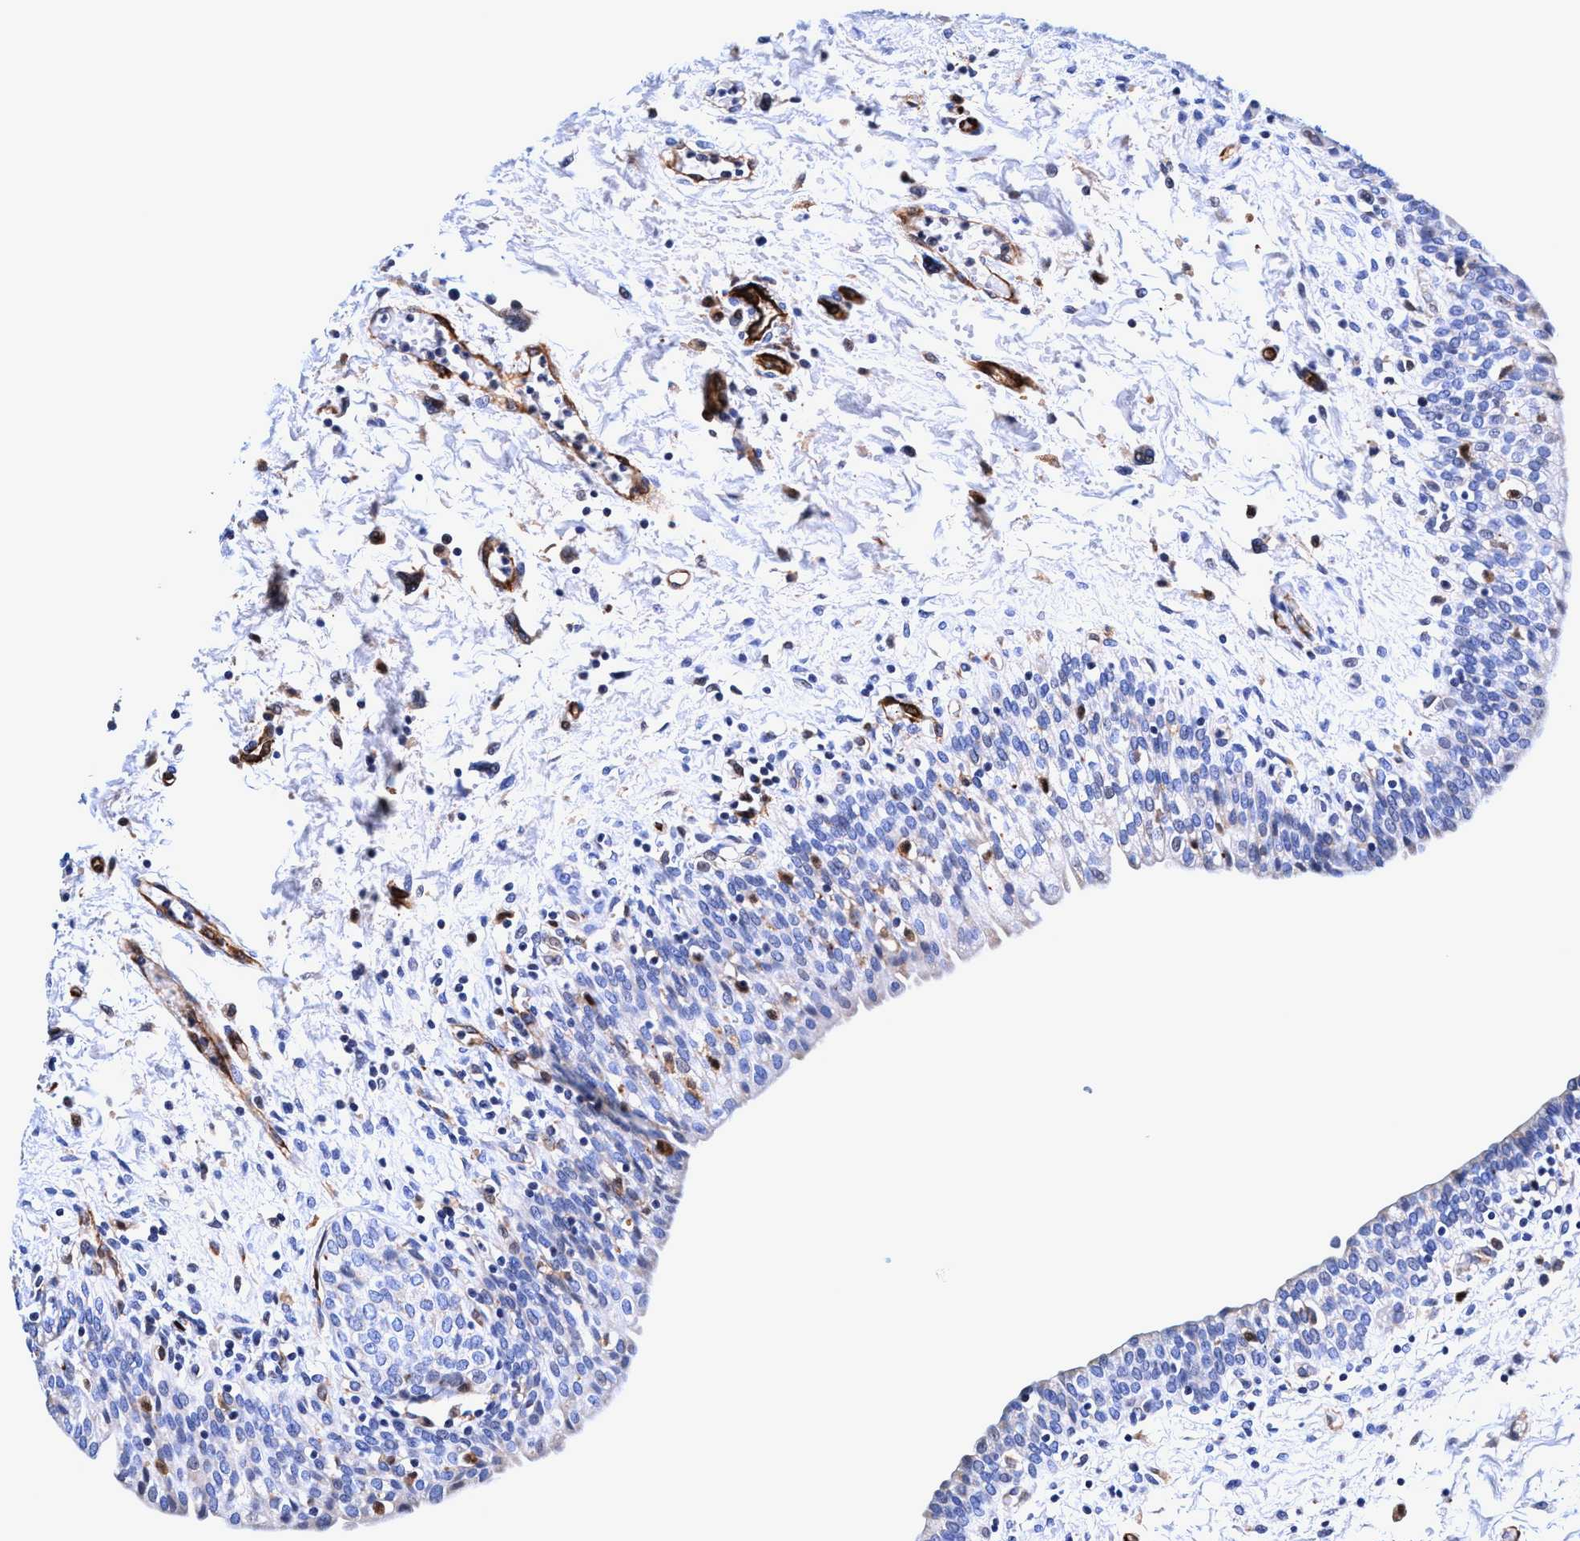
{"staining": {"intensity": "negative", "quantity": "none", "location": "none"}, "tissue": "urinary bladder", "cell_type": "Urothelial cells", "image_type": "normal", "snomed": [{"axis": "morphology", "description": "Normal tissue, NOS"}, {"axis": "topography", "description": "Urinary bladder"}], "caption": "Immunohistochemical staining of unremarkable human urinary bladder shows no significant expression in urothelial cells.", "gene": "UBALD2", "patient": {"sex": "male", "age": 55}}